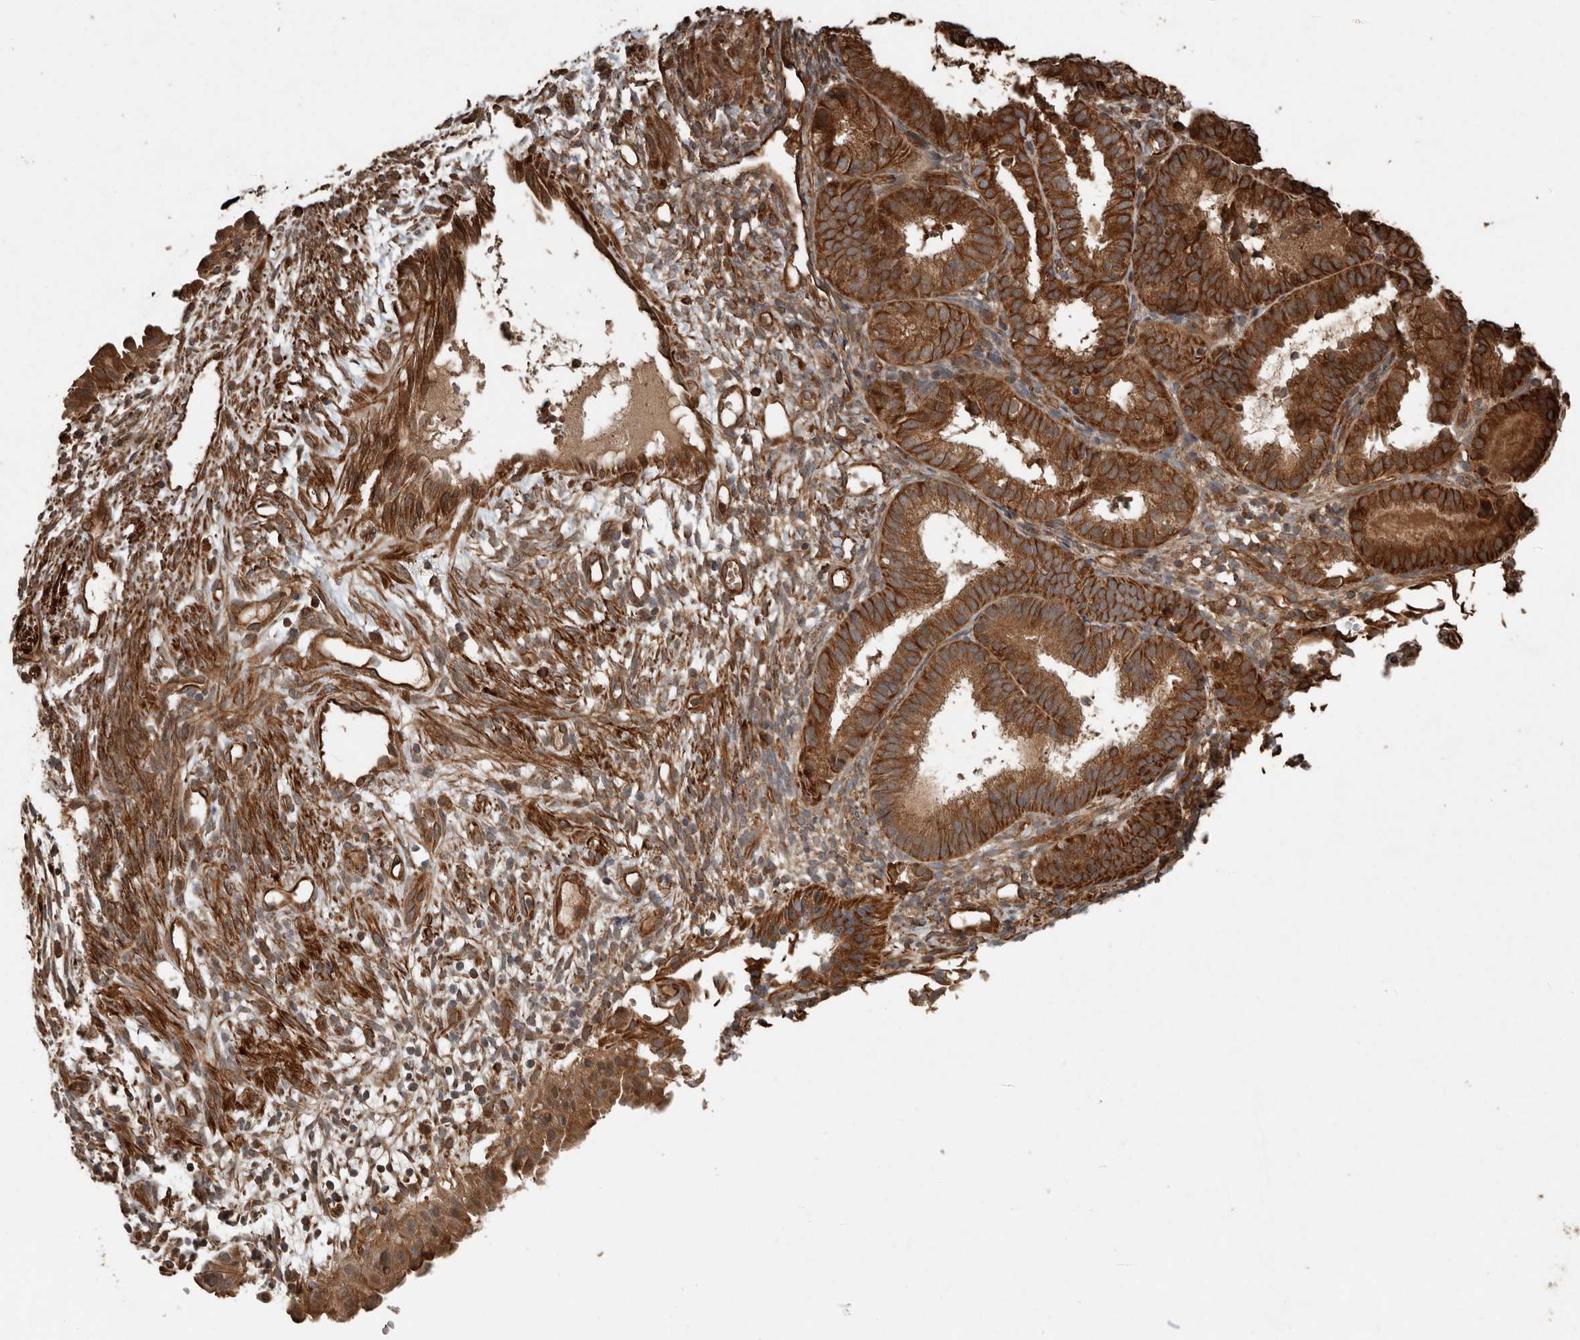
{"staining": {"intensity": "strong", "quantity": ">75%", "location": "cytoplasmic/membranous"}, "tissue": "endometrial cancer", "cell_type": "Tumor cells", "image_type": "cancer", "snomed": [{"axis": "morphology", "description": "Adenocarcinoma, NOS"}, {"axis": "topography", "description": "Endometrium"}], "caption": "Immunohistochemical staining of adenocarcinoma (endometrial) exhibits high levels of strong cytoplasmic/membranous protein expression in approximately >75% of tumor cells.", "gene": "YOD1", "patient": {"sex": "female", "age": 51}}